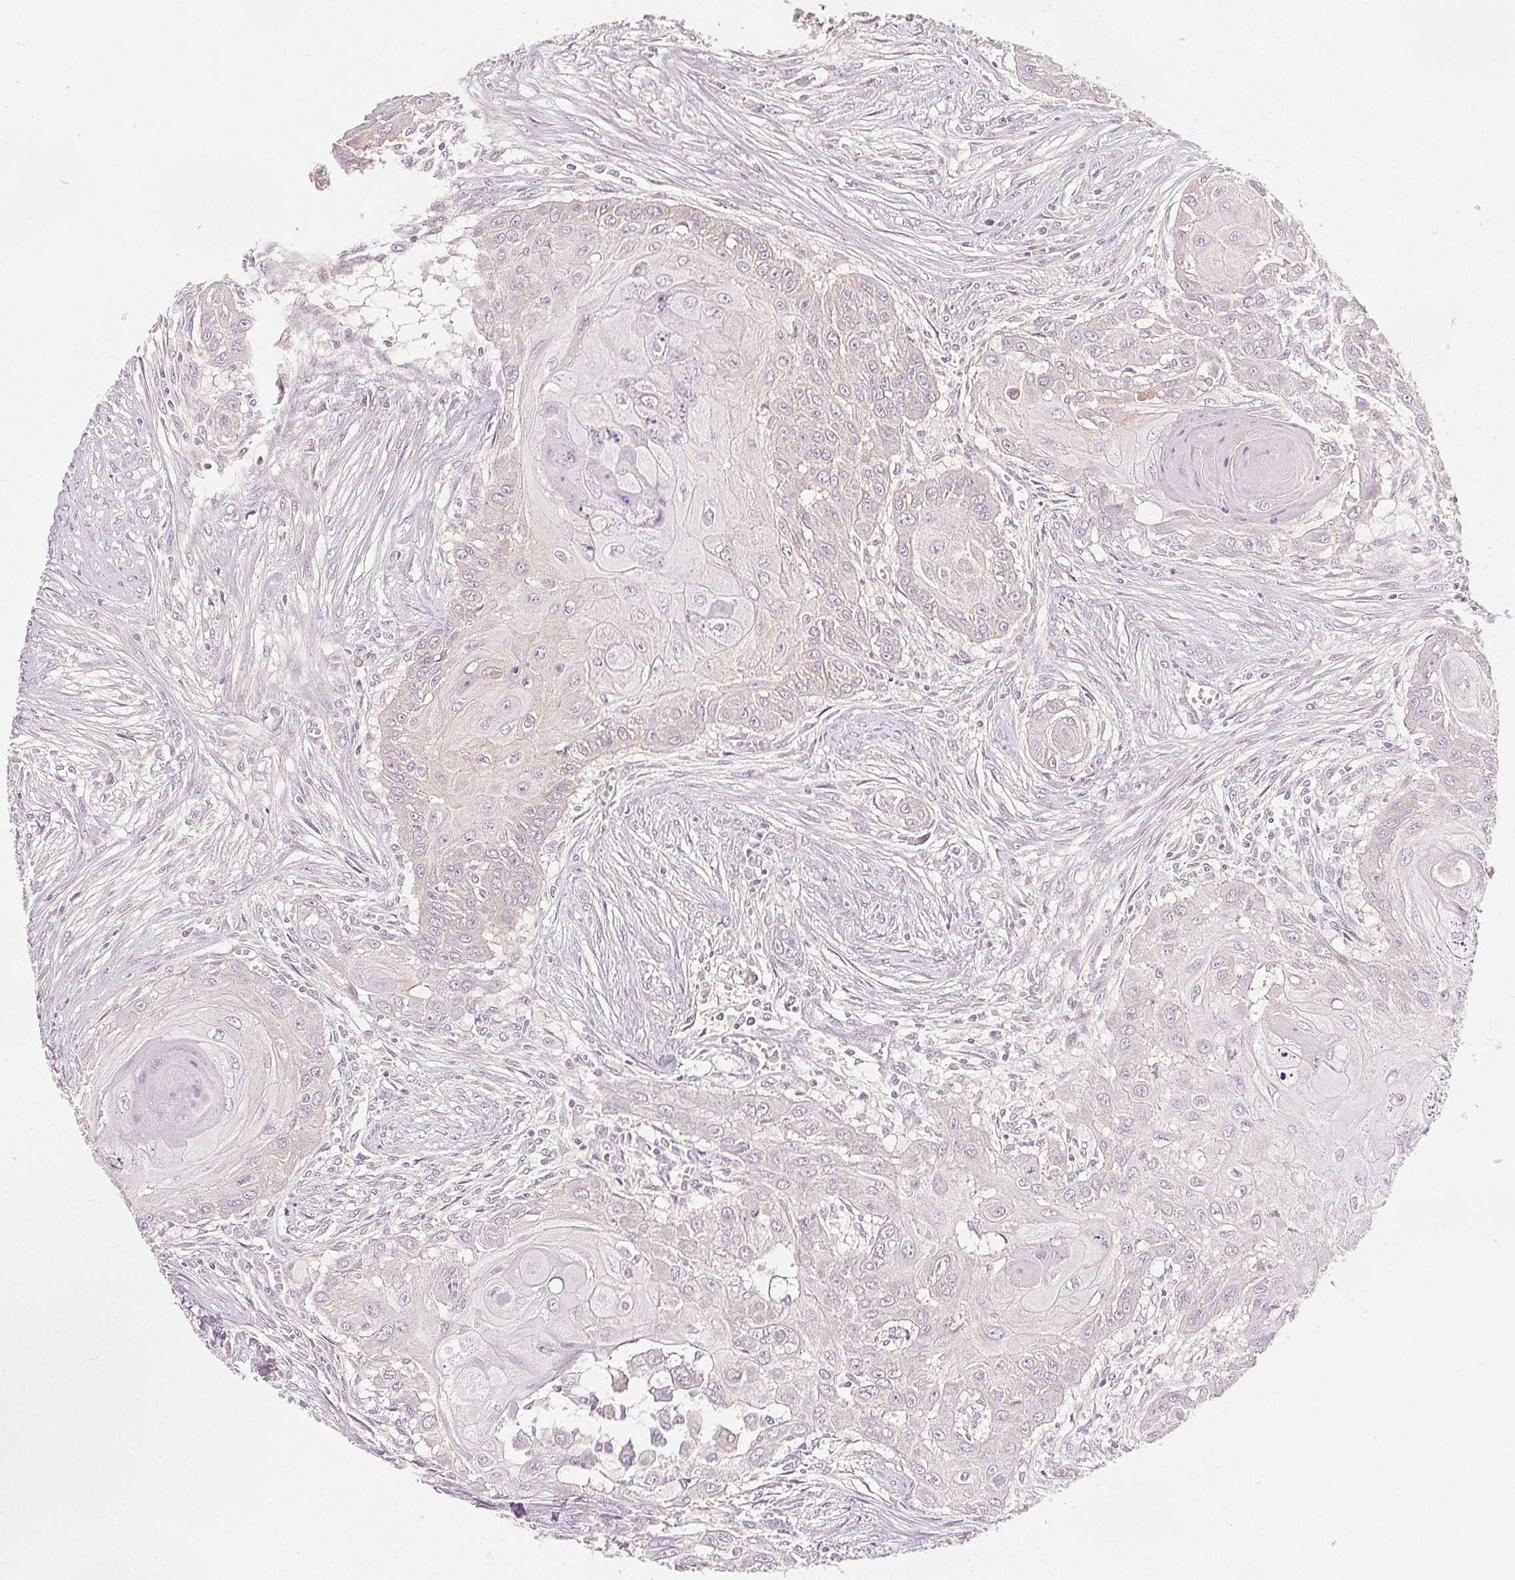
{"staining": {"intensity": "negative", "quantity": "none", "location": "none"}, "tissue": "head and neck cancer", "cell_type": "Tumor cells", "image_type": "cancer", "snomed": [{"axis": "morphology", "description": "Squamous cell carcinoma, NOS"}, {"axis": "topography", "description": "Oral tissue"}, {"axis": "topography", "description": "Head-Neck"}], "caption": "A high-resolution photomicrograph shows IHC staining of head and neck squamous cell carcinoma, which exhibits no significant staining in tumor cells.", "gene": "CA12", "patient": {"sex": "male", "age": 71}}